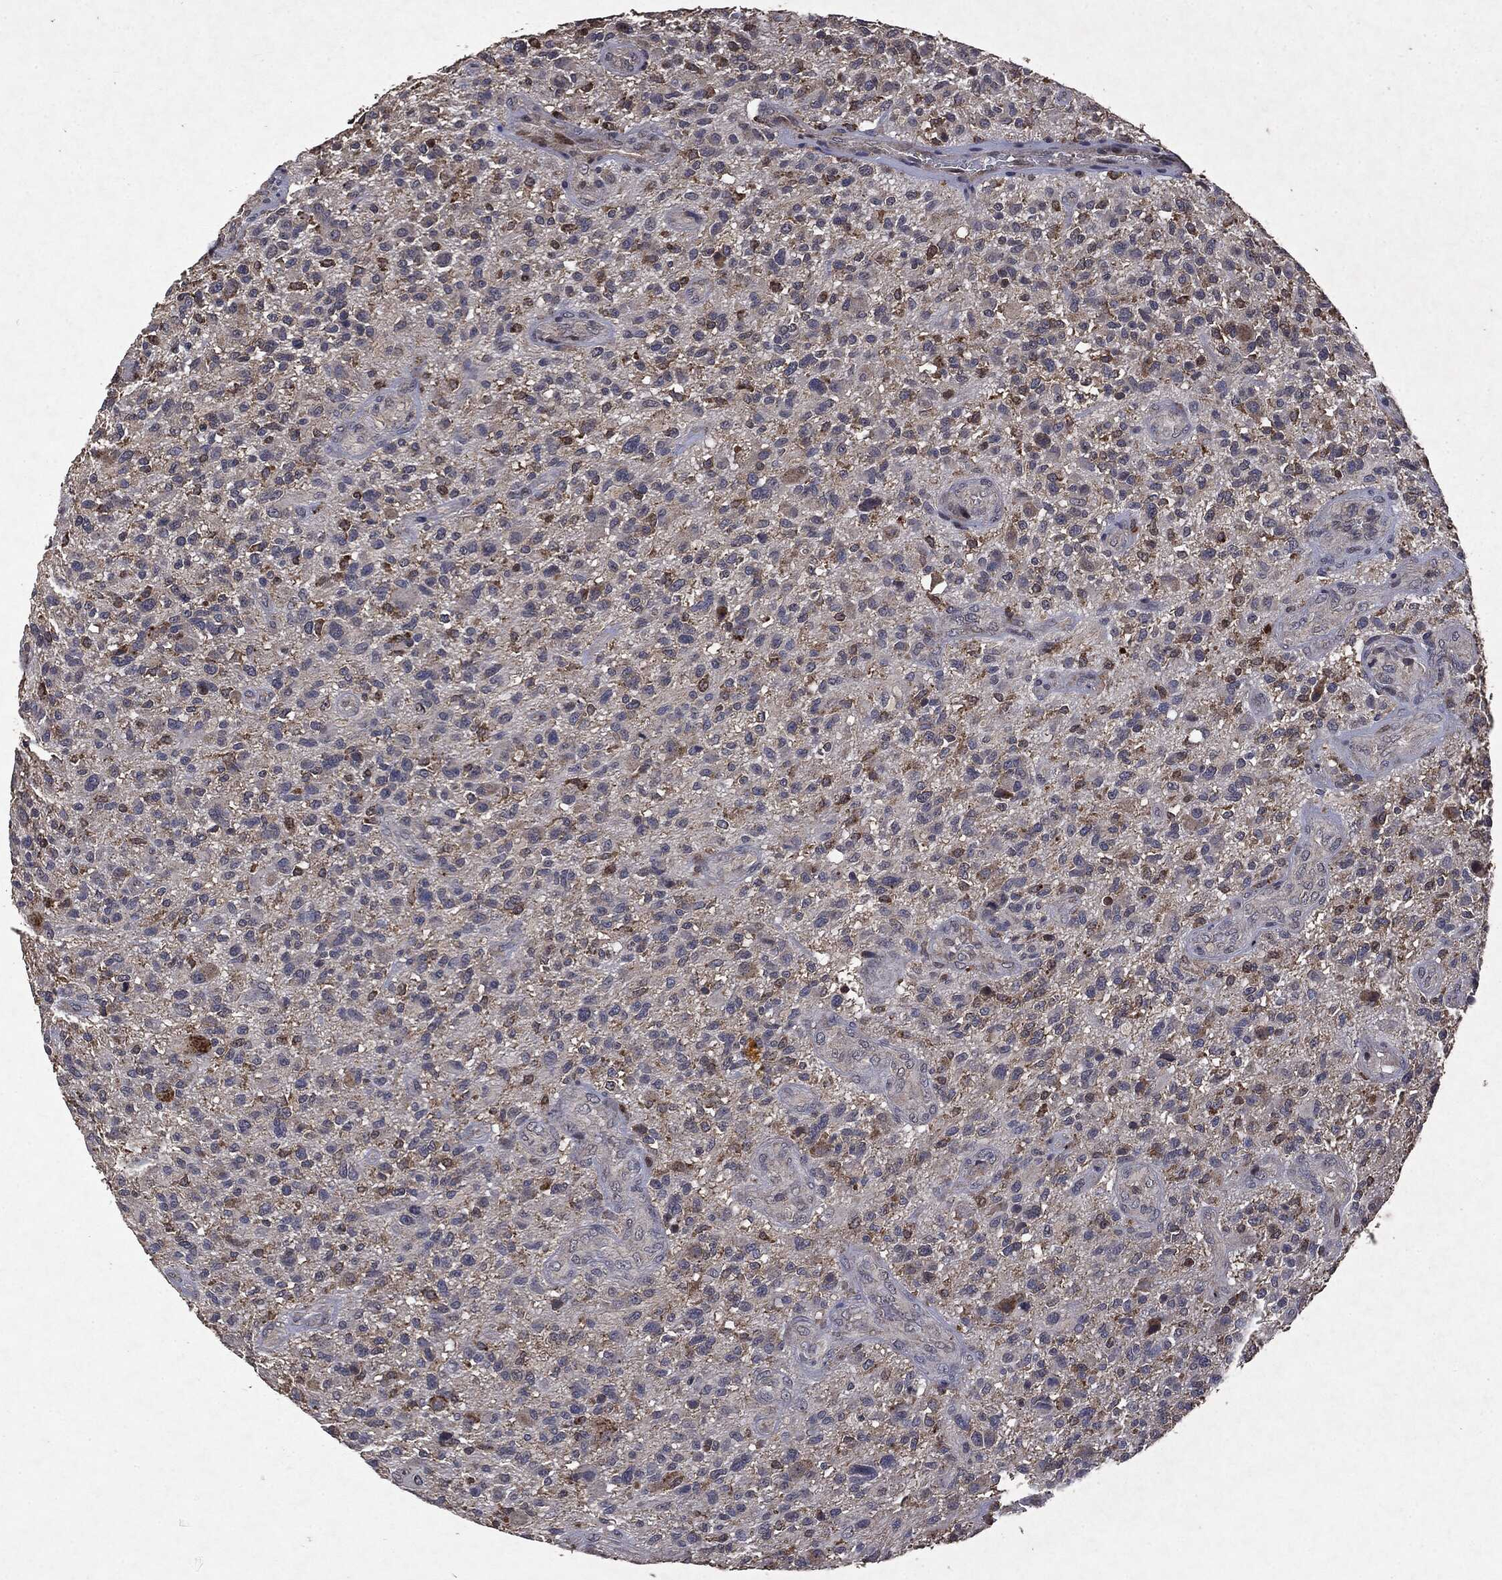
{"staining": {"intensity": "negative", "quantity": "none", "location": "none"}, "tissue": "glioma", "cell_type": "Tumor cells", "image_type": "cancer", "snomed": [{"axis": "morphology", "description": "Glioma, malignant, High grade"}, {"axis": "topography", "description": "Brain"}], "caption": "This is a histopathology image of IHC staining of glioma, which shows no positivity in tumor cells. The staining is performed using DAB (3,3'-diaminobenzidine) brown chromogen with nuclei counter-stained in using hematoxylin.", "gene": "PTEN", "patient": {"sex": "male", "age": 47}}